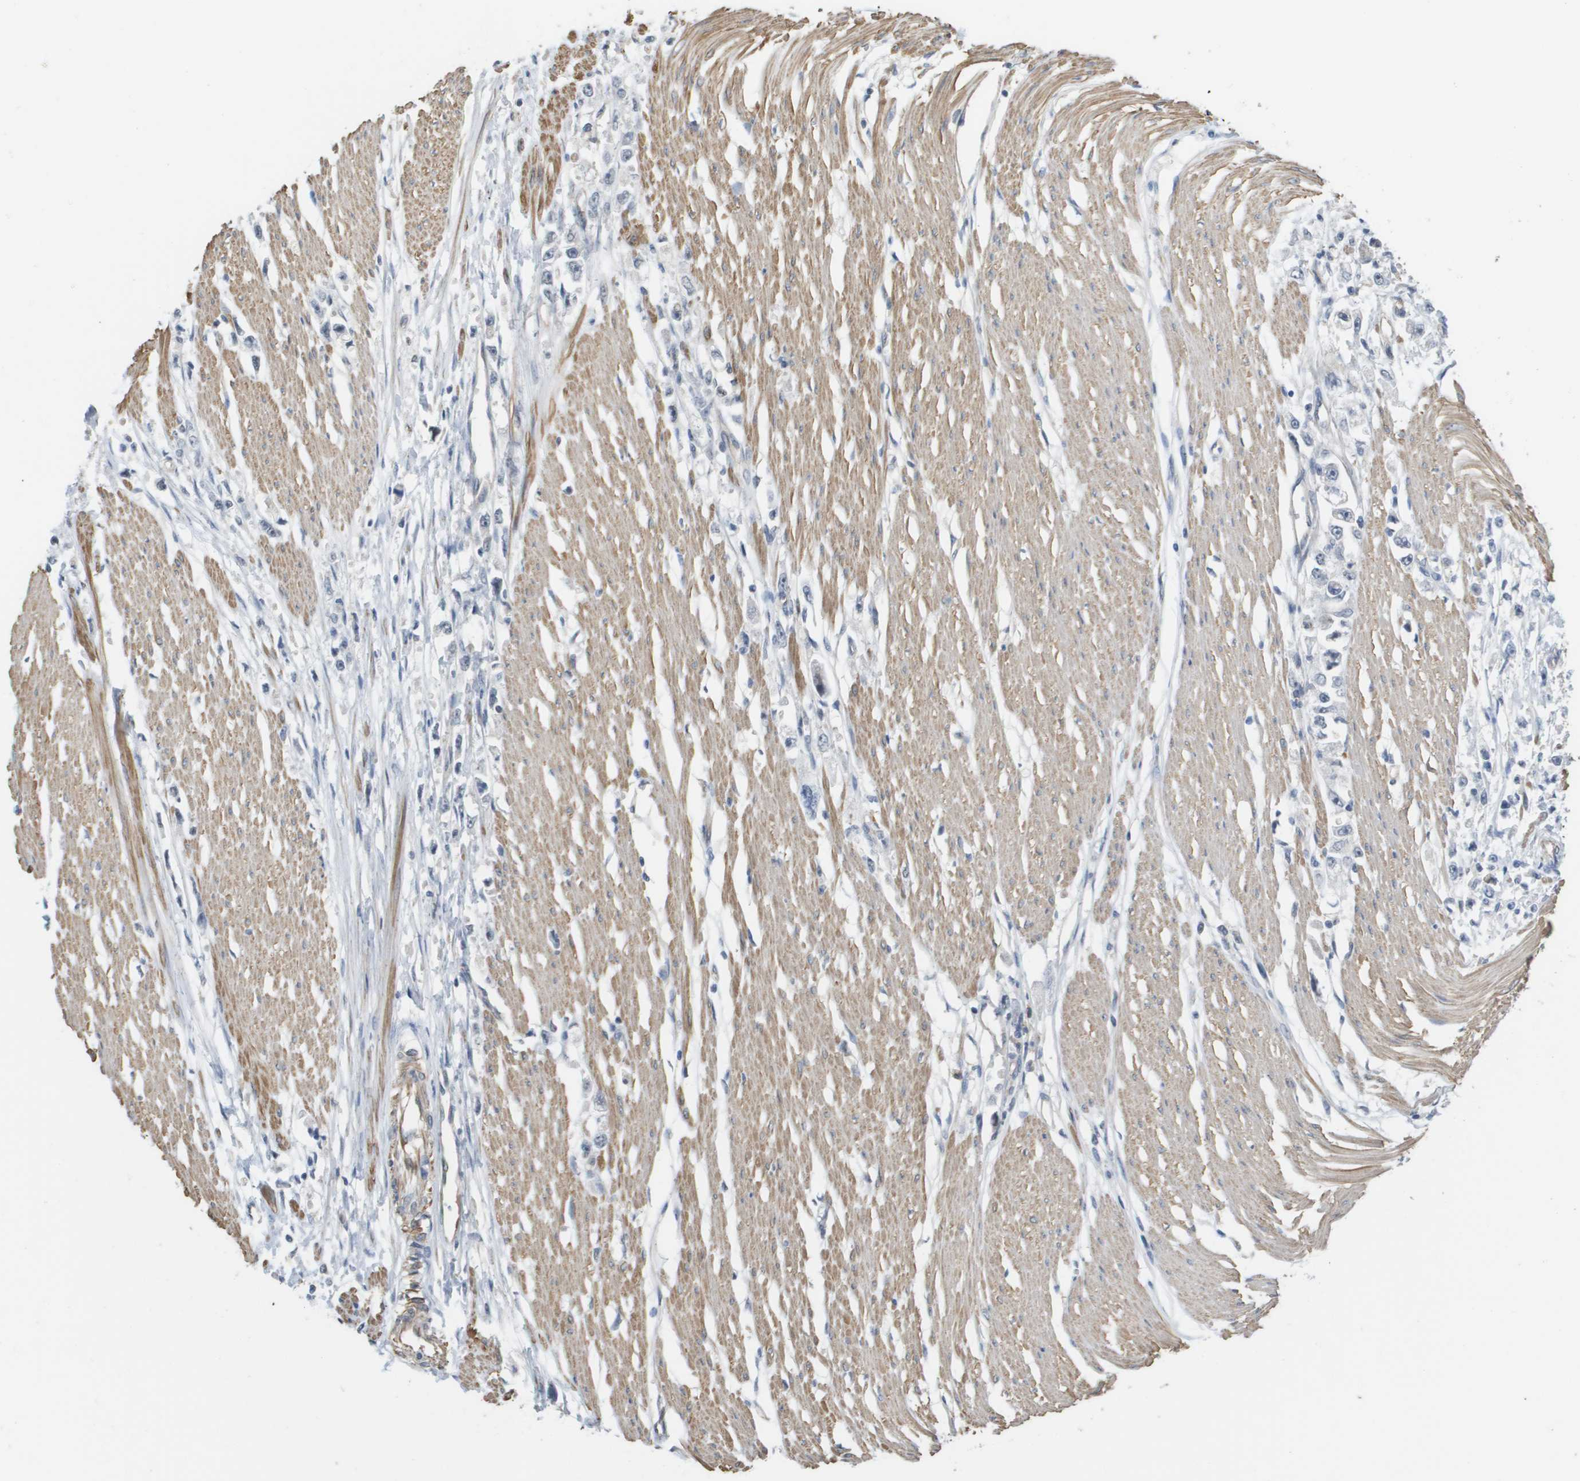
{"staining": {"intensity": "negative", "quantity": "none", "location": "none"}, "tissue": "stomach cancer", "cell_type": "Tumor cells", "image_type": "cancer", "snomed": [{"axis": "morphology", "description": "Adenocarcinoma, NOS"}, {"axis": "topography", "description": "Stomach"}], "caption": "There is no significant positivity in tumor cells of stomach cancer (adenocarcinoma).", "gene": "RNF112", "patient": {"sex": "female", "age": 59}}